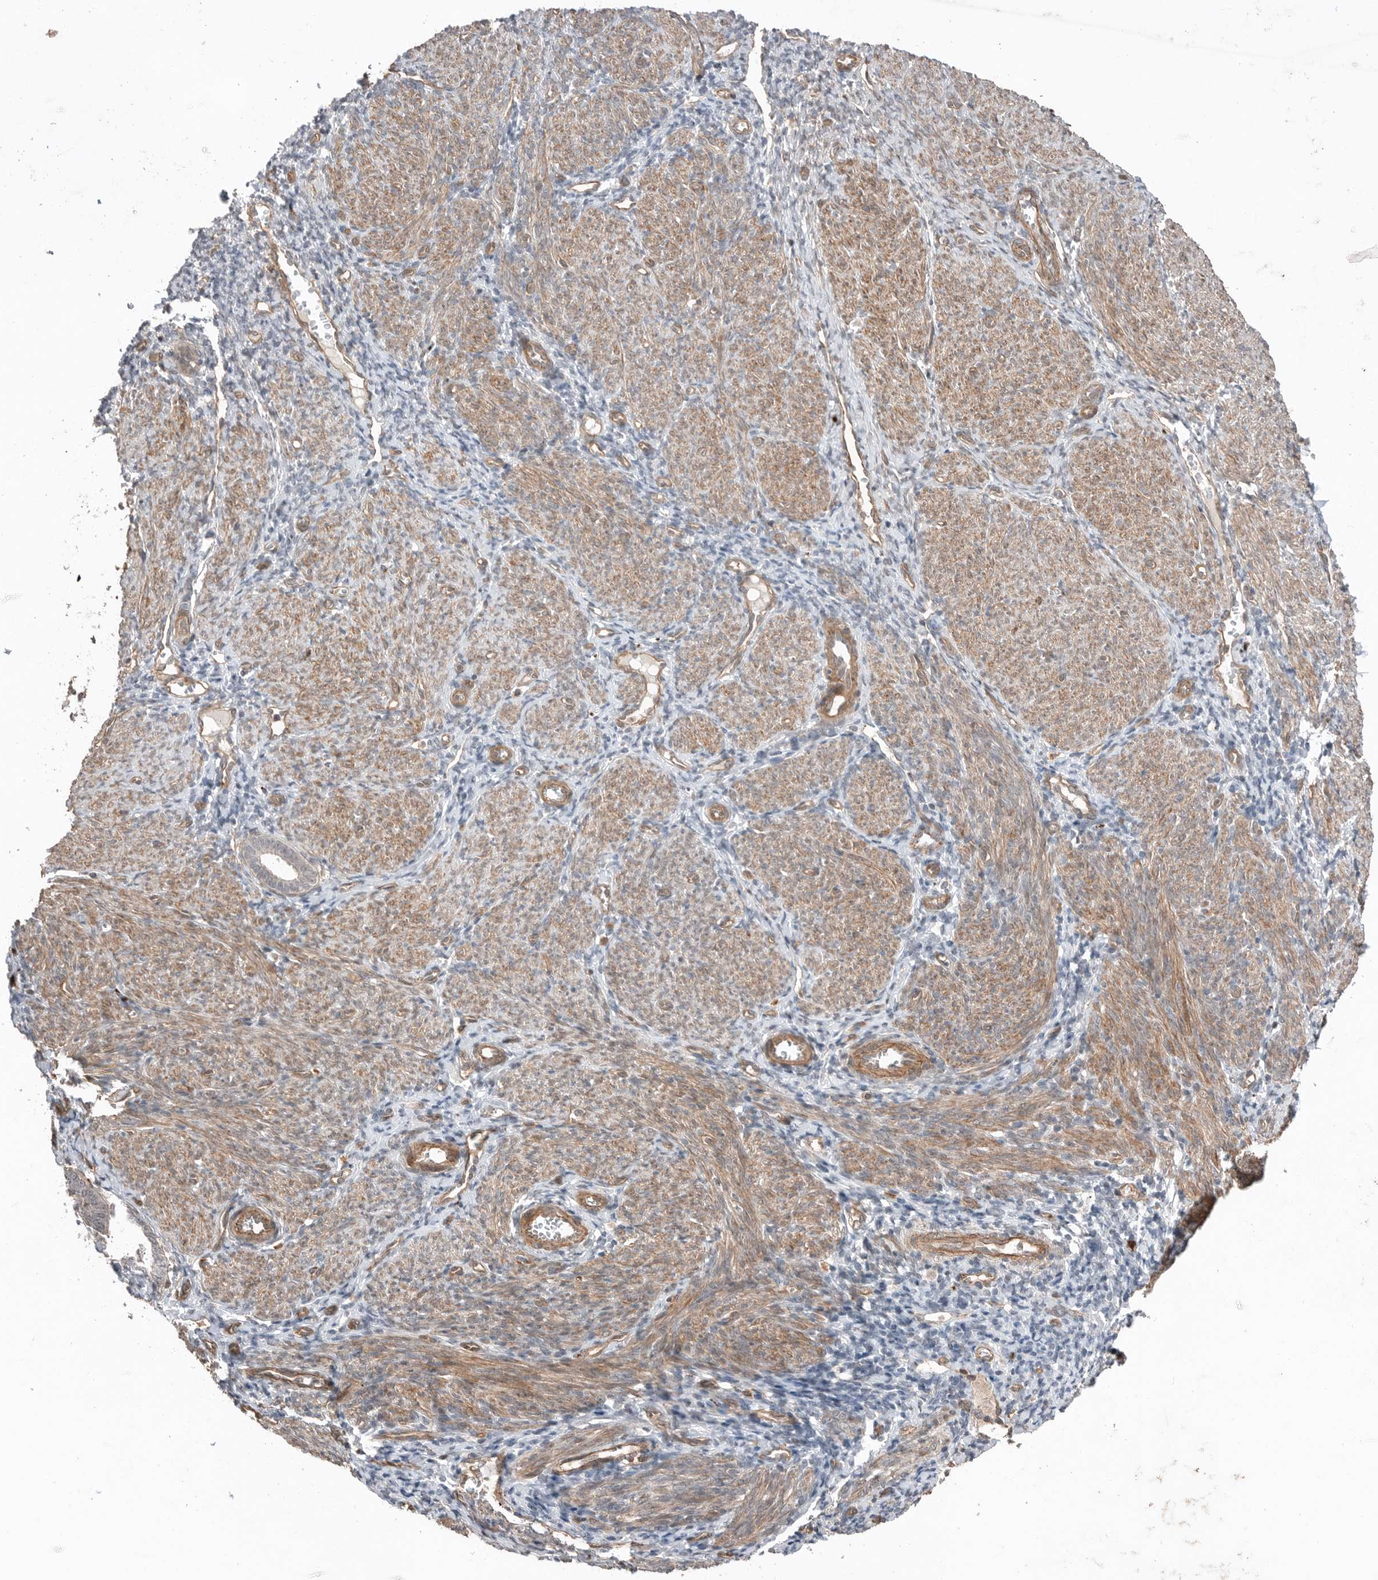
{"staining": {"intensity": "negative", "quantity": "none", "location": "none"}, "tissue": "endometrium", "cell_type": "Cells in endometrial stroma", "image_type": "normal", "snomed": [{"axis": "morphology", "description": "Normal tissue, NOS"}, {"axis": "morphology", "description": "Adenocarcinoma, NOS"}, {"axis": "topography", "description": "Endometrium"}], "caption": "IHC micrograph of benign endometrium stained for a protein (brown), which reveals no staining in cells in endometrial stroma.", "gene": "PEAK1", "patient": {"sex": "female", "age": 57}}